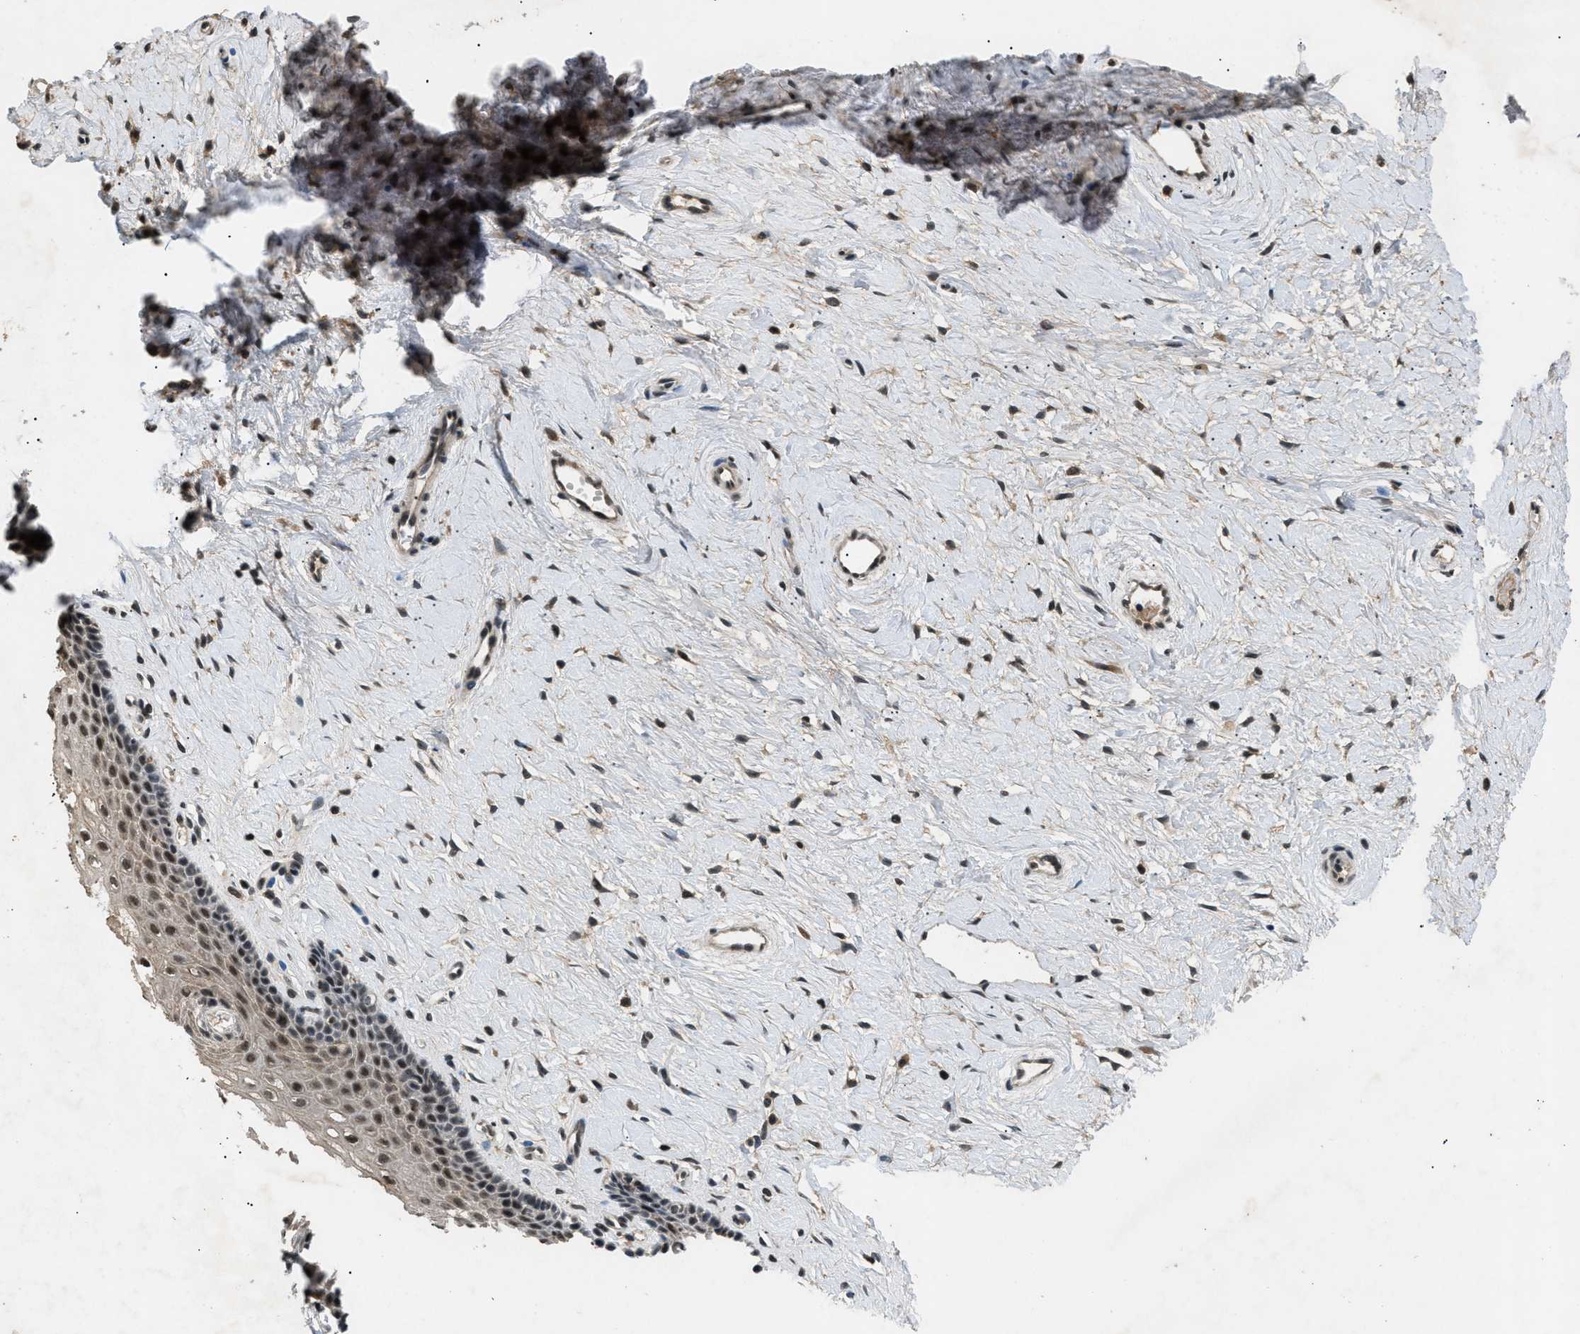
{"staining": {"intensity": "moderate", "quantity": ">75%", "location": "cytoplasmic/membranous,nuclear"}, "tissue": "cervix", "cell_type": "Squamous epithelial cells", "image_type": "normal", "snomed": [{"axis": "morphology", "description": "Normal tissue, NOS"}, {"axis": "topography", "description": "Cervix"}], "caption": "This photomicrograph reveals immunohistochemistry (IHC) staining of normal cervix, with medium moderate cytoplasmic/membranous,nuclear staining in approximately >75% of squamous epithelial cells.", "gene": "RBM5", "patient": {"sex": "female", "age": 39}}